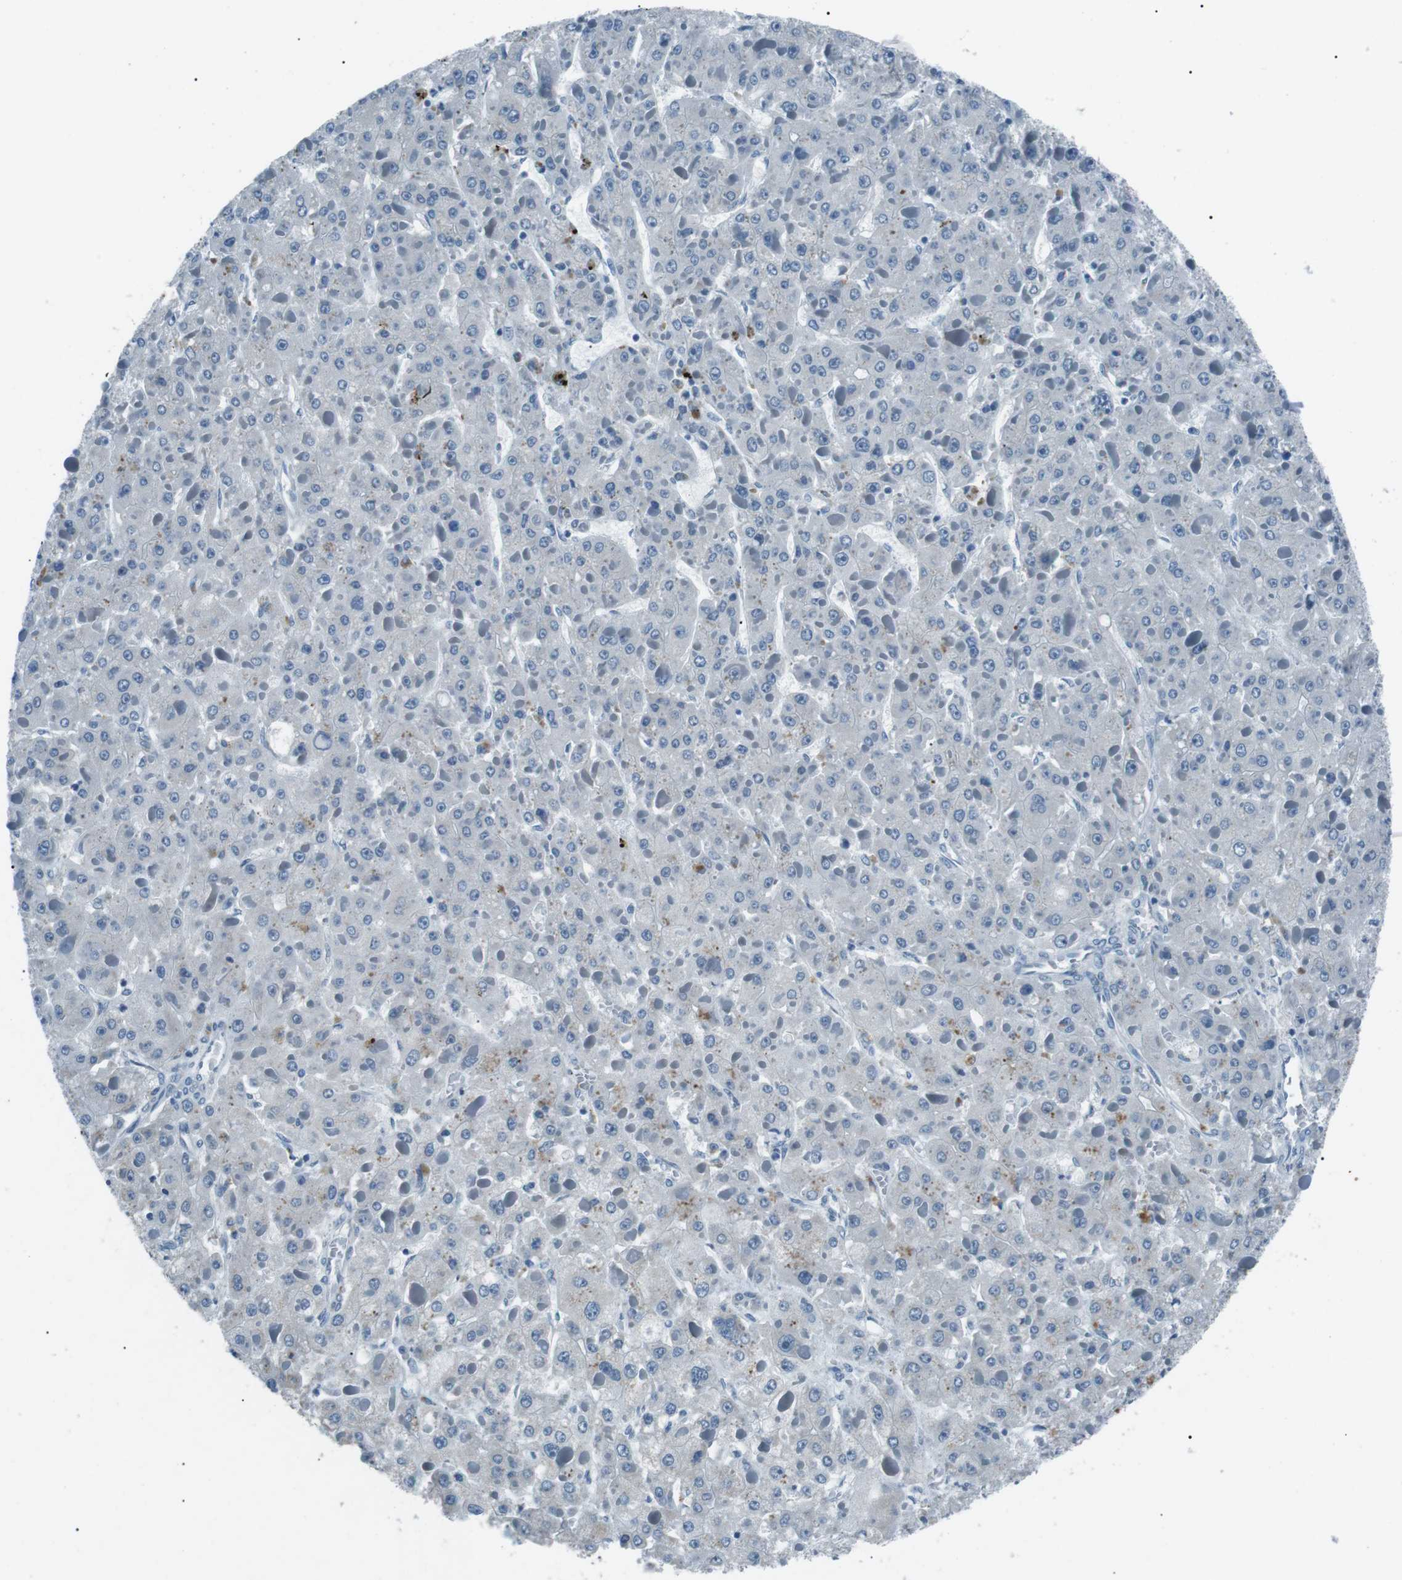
{"staining": {"intensity": "negative", "quantity": "none", "location": "none"}, "tissue": "liver cancer", "cell_type": "Tumor cells", "image_type": "cancer", "snomed": [{"axis": "morphology", "description": "Carcinoma, Hepatocellular, NOS"}, {"axis": "topography", "description": "Liver"}], "caption": "Image shows no significant protein staining in tumor cells of liver hepatocellular carcinoma.", "gene": "SERPINB2", "patient": {"sex": "female", "age": 73}}